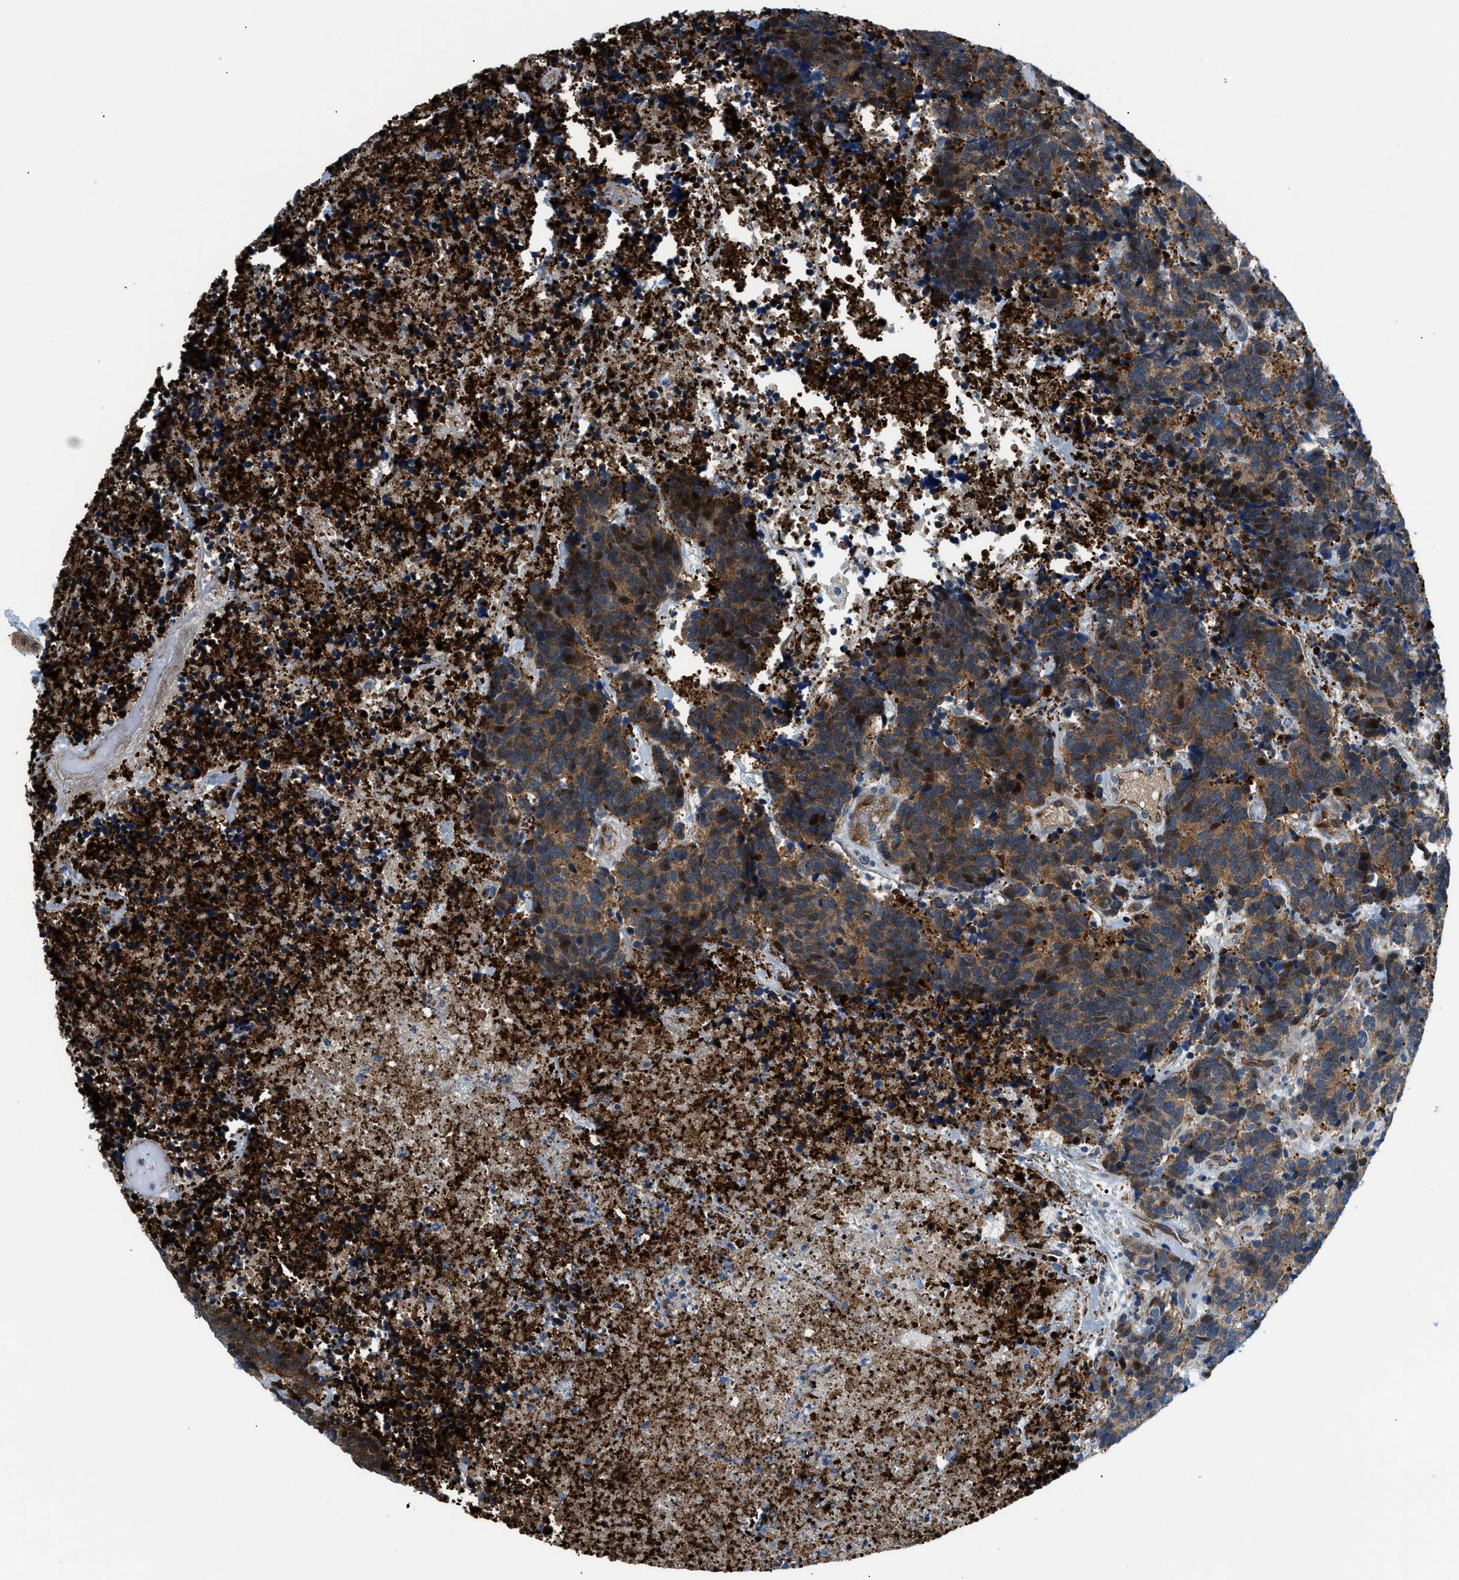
{"staining": {"intensity": "moderate", "quantity": ">75%", "location": "cytoplasmic/membranous,nuclear"}, "tissue": "carcinoid", "cell_type": "Tumor cells", "image_type": "cancer", "snomed": [{"axis": "morphology", "description": "Carcinoma, NOS"}, {"axis": "morphology", "description": "Carcinoid, malignant, NOS"}, {"axis": "topography", "description": "Urinary bladder"}], "caption": "This photomicrograph displays carcinoid stained with immunohistochemistry to label a protein in brown. The cytoplasmic/membranous and nuclear of tumor cells show moderate positivity for the protein. Nuclei are counter-stained blue.", "gene": "YWHAE", "patient": {"sex": "male", "age": 57}}